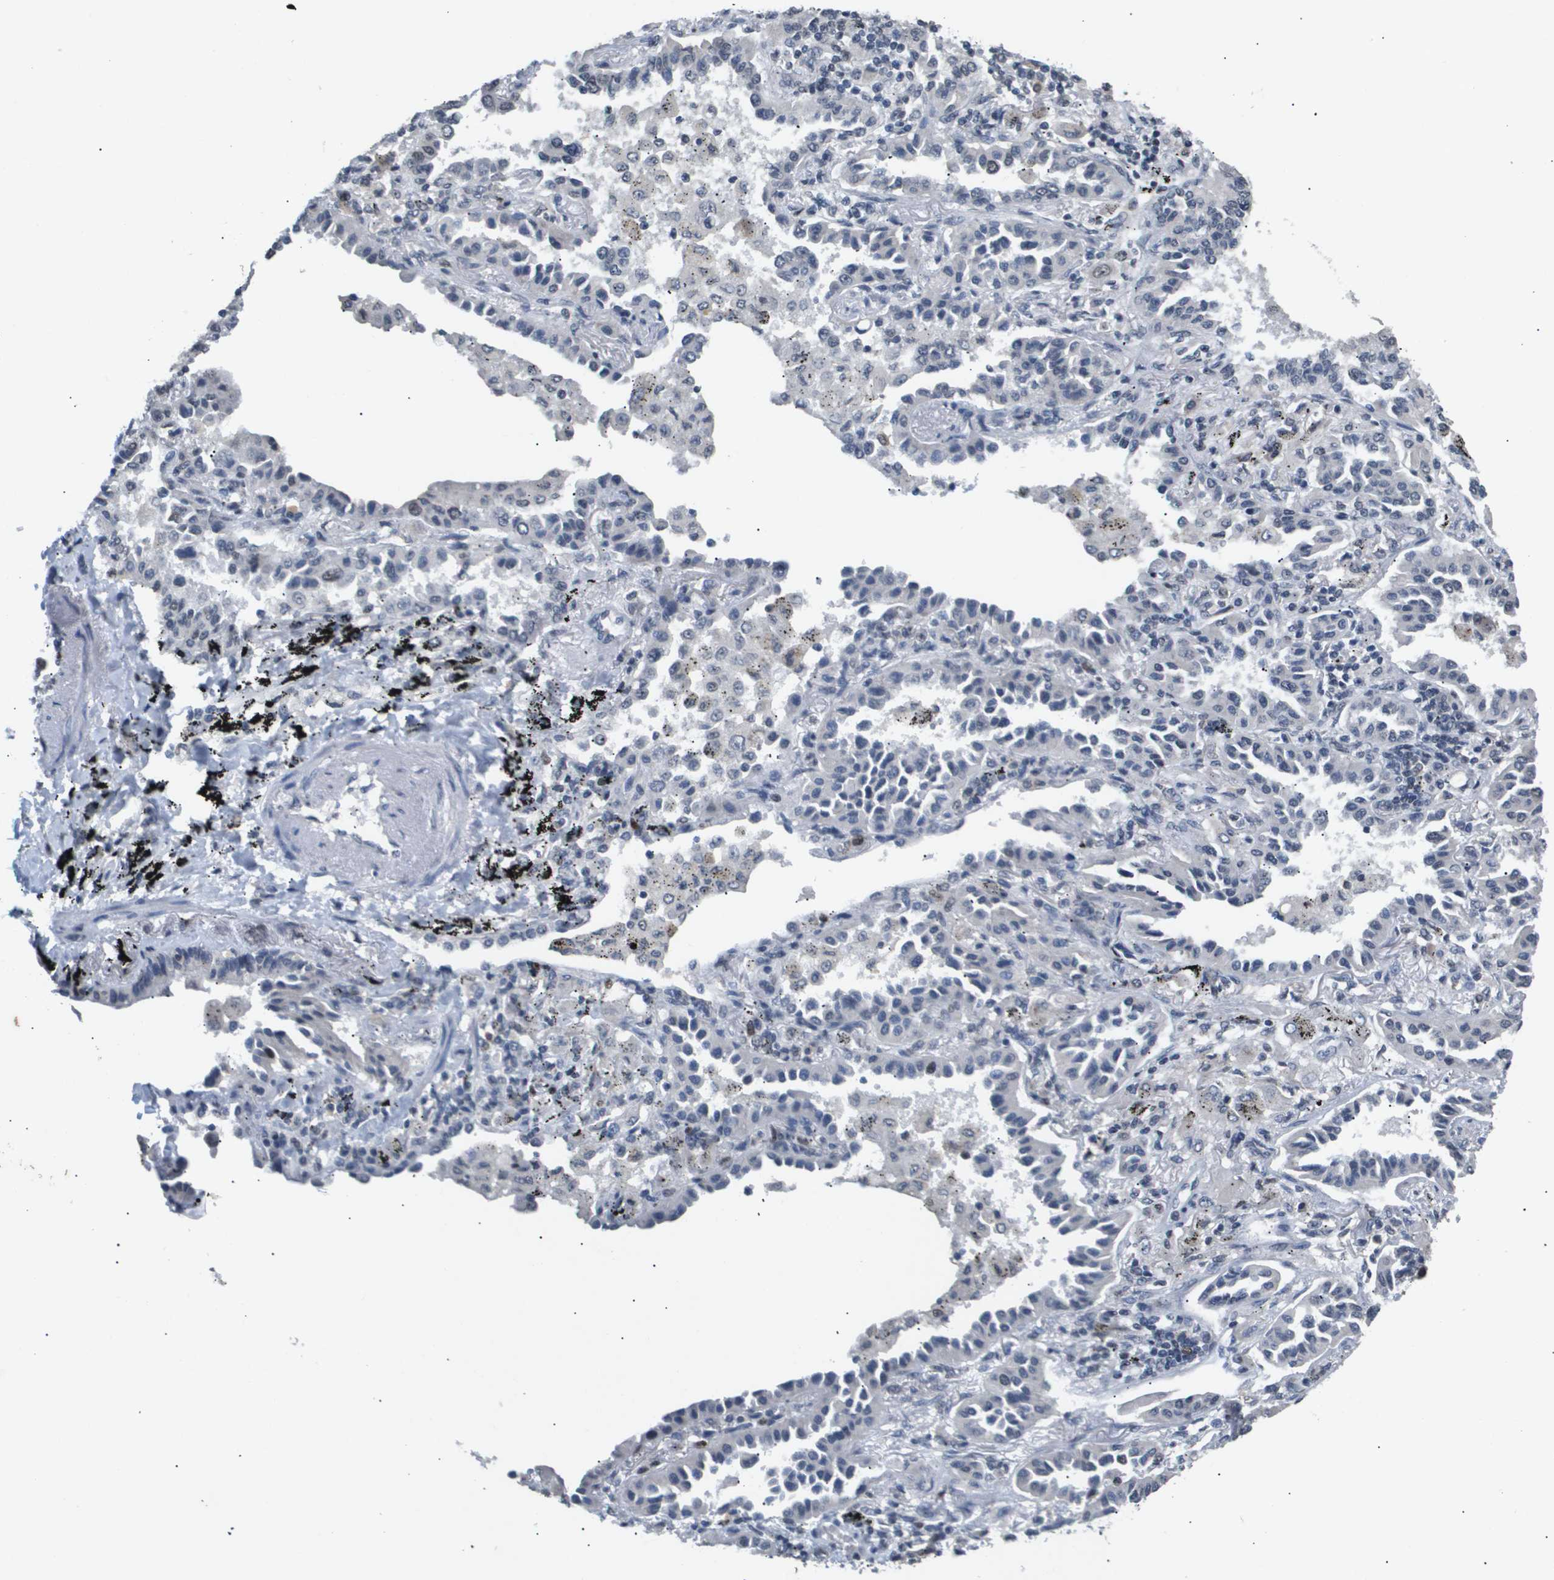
{"staining": {"intensity": "negative", "quantity": "none", "location": "none"}, "tissue": "lung cancer", "cell_type": "Tumor cells", "image_type": "cancer", "snomed": [{"axis": "morphology", "description": "Normal tissue, NOS"}, {"axis": "morphology", "description": "Adenocarcinoma, NOS"}, {"axis": "topography", "description": "Lung"}], "caption": "High power microscopy micrograph of an IHC image of lung adenocarcinoma, revealing no significant staining in tumor cells.", "gene": "ANAPC2", "patient": {"sex": "male", "age": 59}}